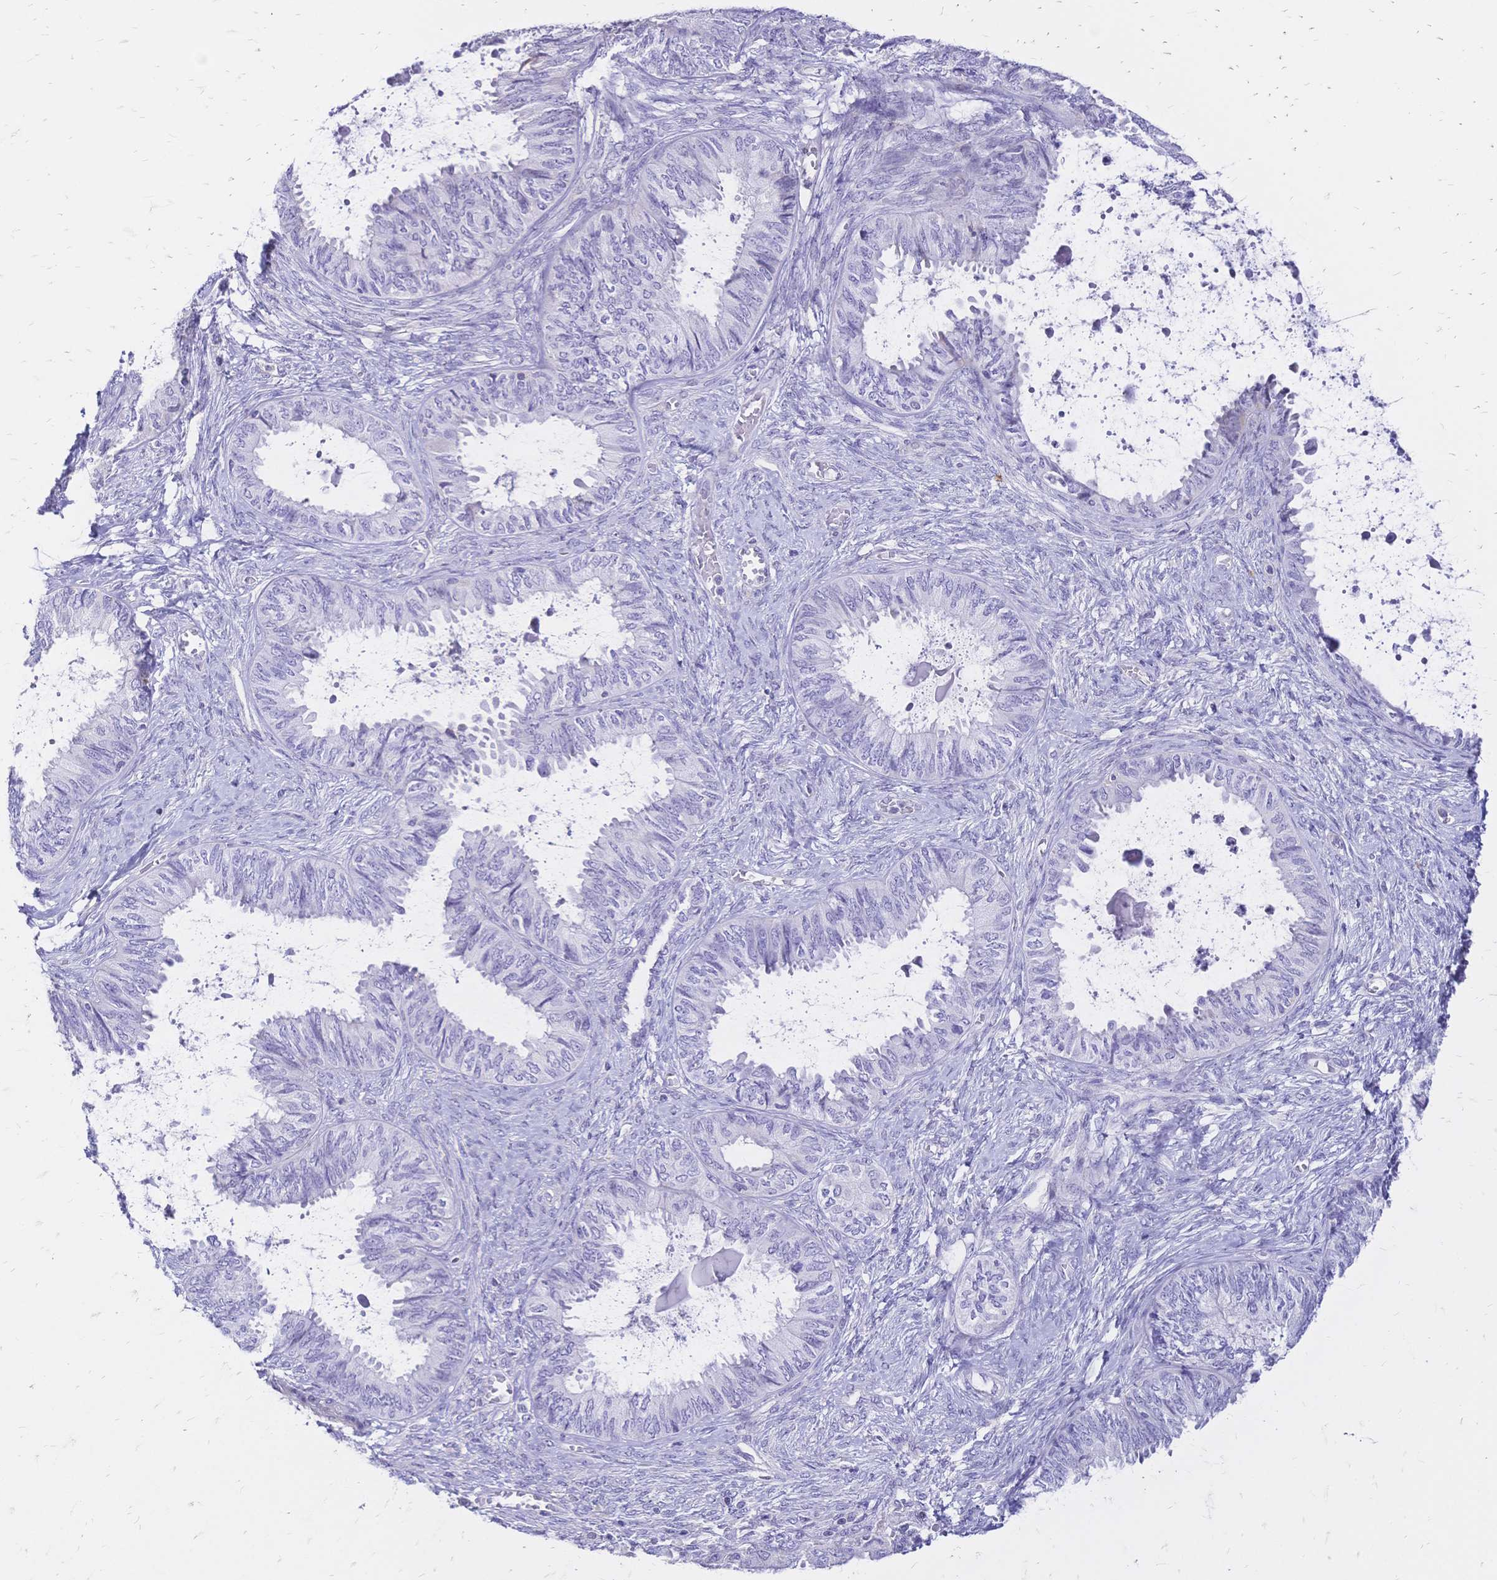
{"staining": {"intensity": "negative", "quantity": "none", "location": "none"}, "tissue": "ovarian cancer", "cell_type": "Tumor cells", "image_type": "cancer", "snomed": [{"axis": "morphology", "description": "Carcinoma, endometroid"}, {"axis": "topography", "description": "Ovary"}], "caption": "Tumor cells show no significant expression in ovarian cancer. (DAB immunohistochemistry with hematoxylin counter stain).", "gene": "IL2RA", "patient": {"sex": "female", "age": 70}}